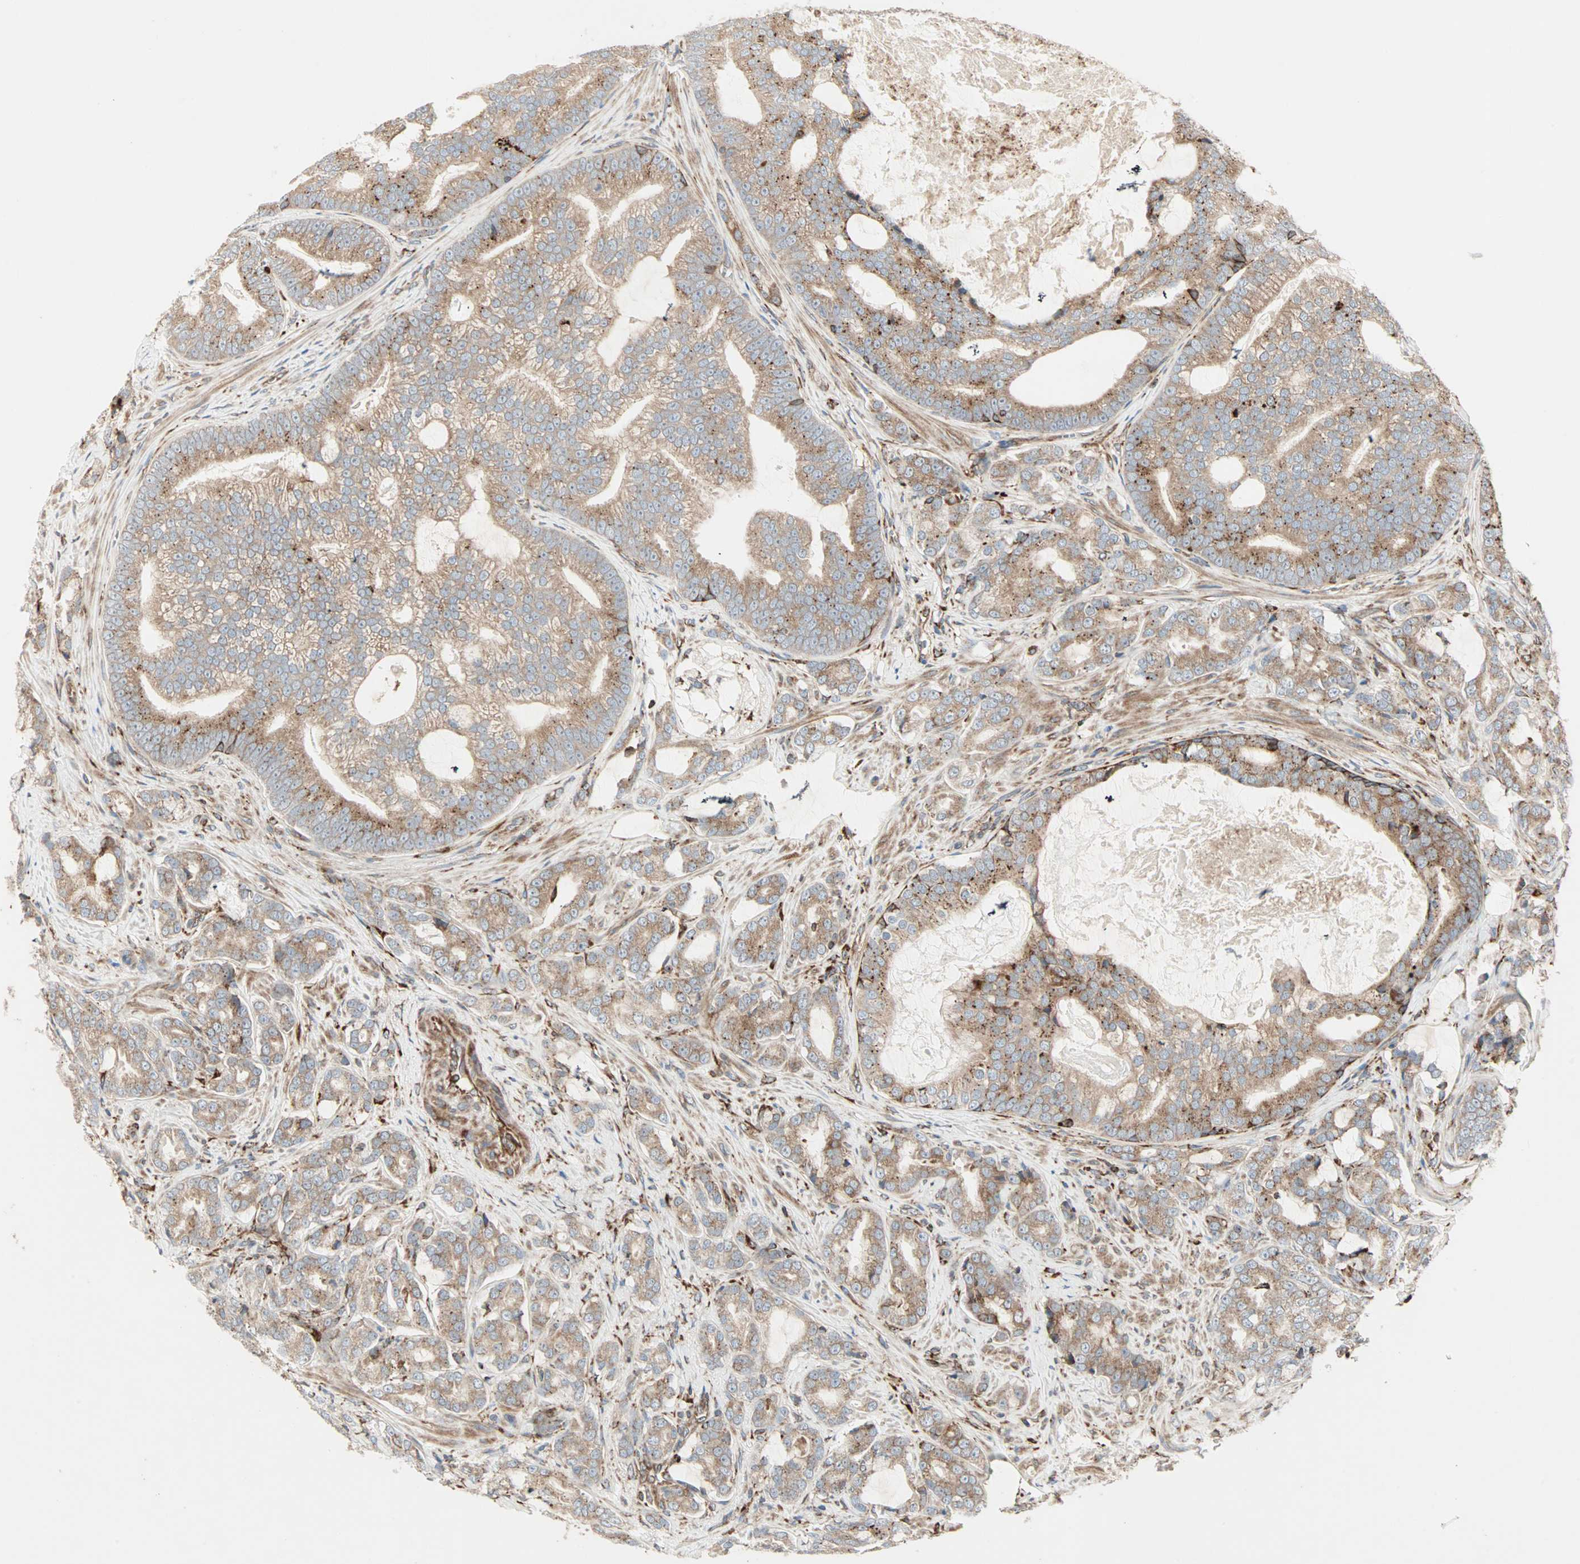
{"staining": {"intensity": "moderate", "quantity": ">75%", "location": "cytoplasmic/membranous"}, "tissue": "prostate cancer", "cell_type": "Tumor cells", "image_type": "cancer", "snomed": [{"axis": "morphology", "description": "Adenocarcinoma, Low grade"}, {"axis": "topography", "description": "Prostate"}], "caption": "Protein staining of prostate cancer tissue demonstrates moderate cytoplasmic/membranous positivity in approximately >75% of tumor cells.", "gene": "H6PD", "patient": {"sex": "male", "age": 58}}